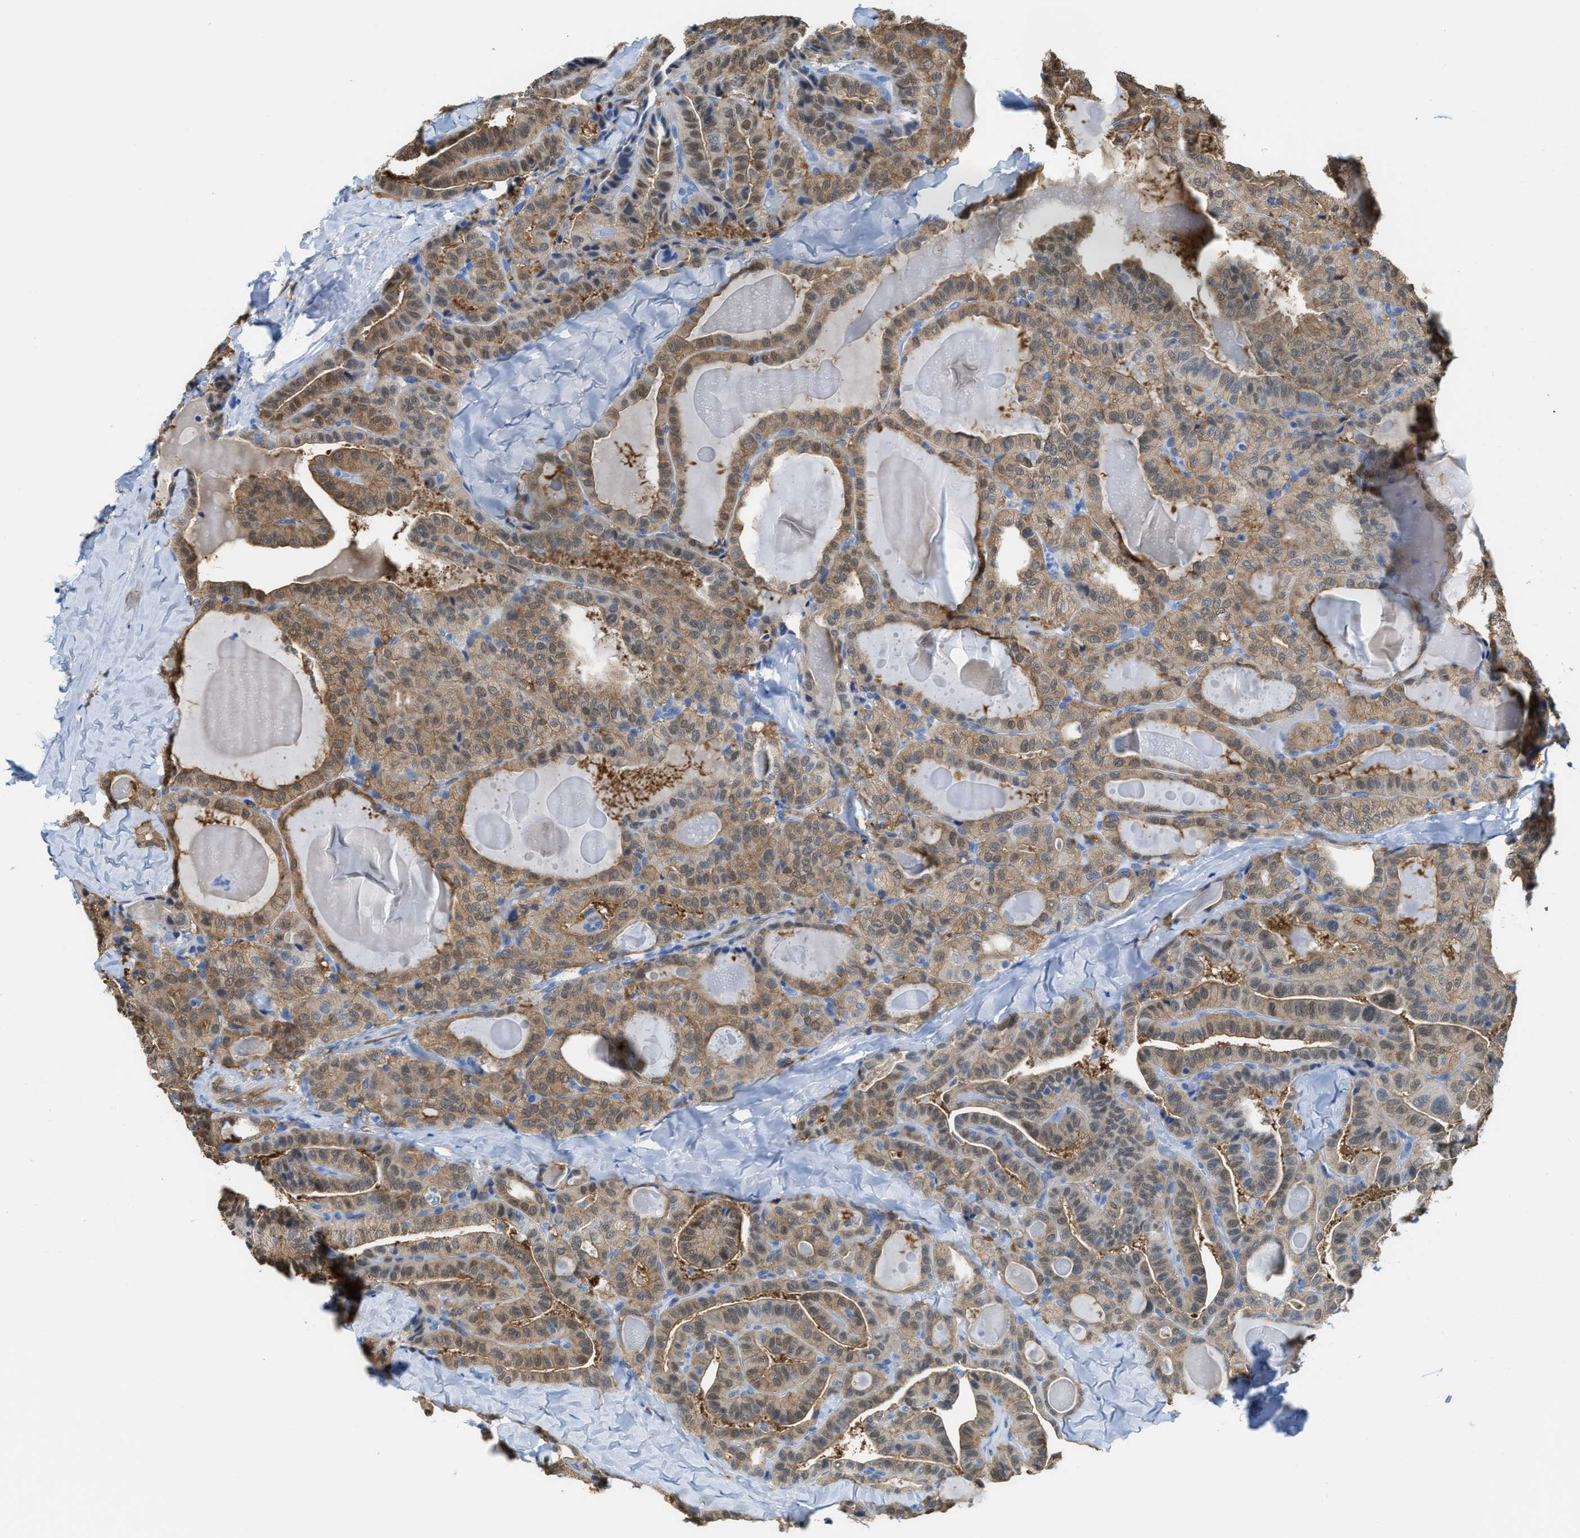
{"staining": {"intensity": "weak", "quantity": ">75%", "location": "cytoplasmic/membranous,nuclear"}, "tissue": "thyroid cancer", "cell_type": "Tumor cells", "image_type": "cancer", "snomed": [{"axis": "morphology", "description": "Papillary adenocarcinoma, NOS"}, {"axis": "topography", "description": "Thyroid gland"}], "caption": "Immunohistochemical staining of papillary adenocarcinoma (thyroid) demonstrates low levels of weak cytoplasmic/membranous and nuclear positivity in about >75% of tumor cells.", "gene": "ASS1", "patient": {"sex": "male", "age": 77}}